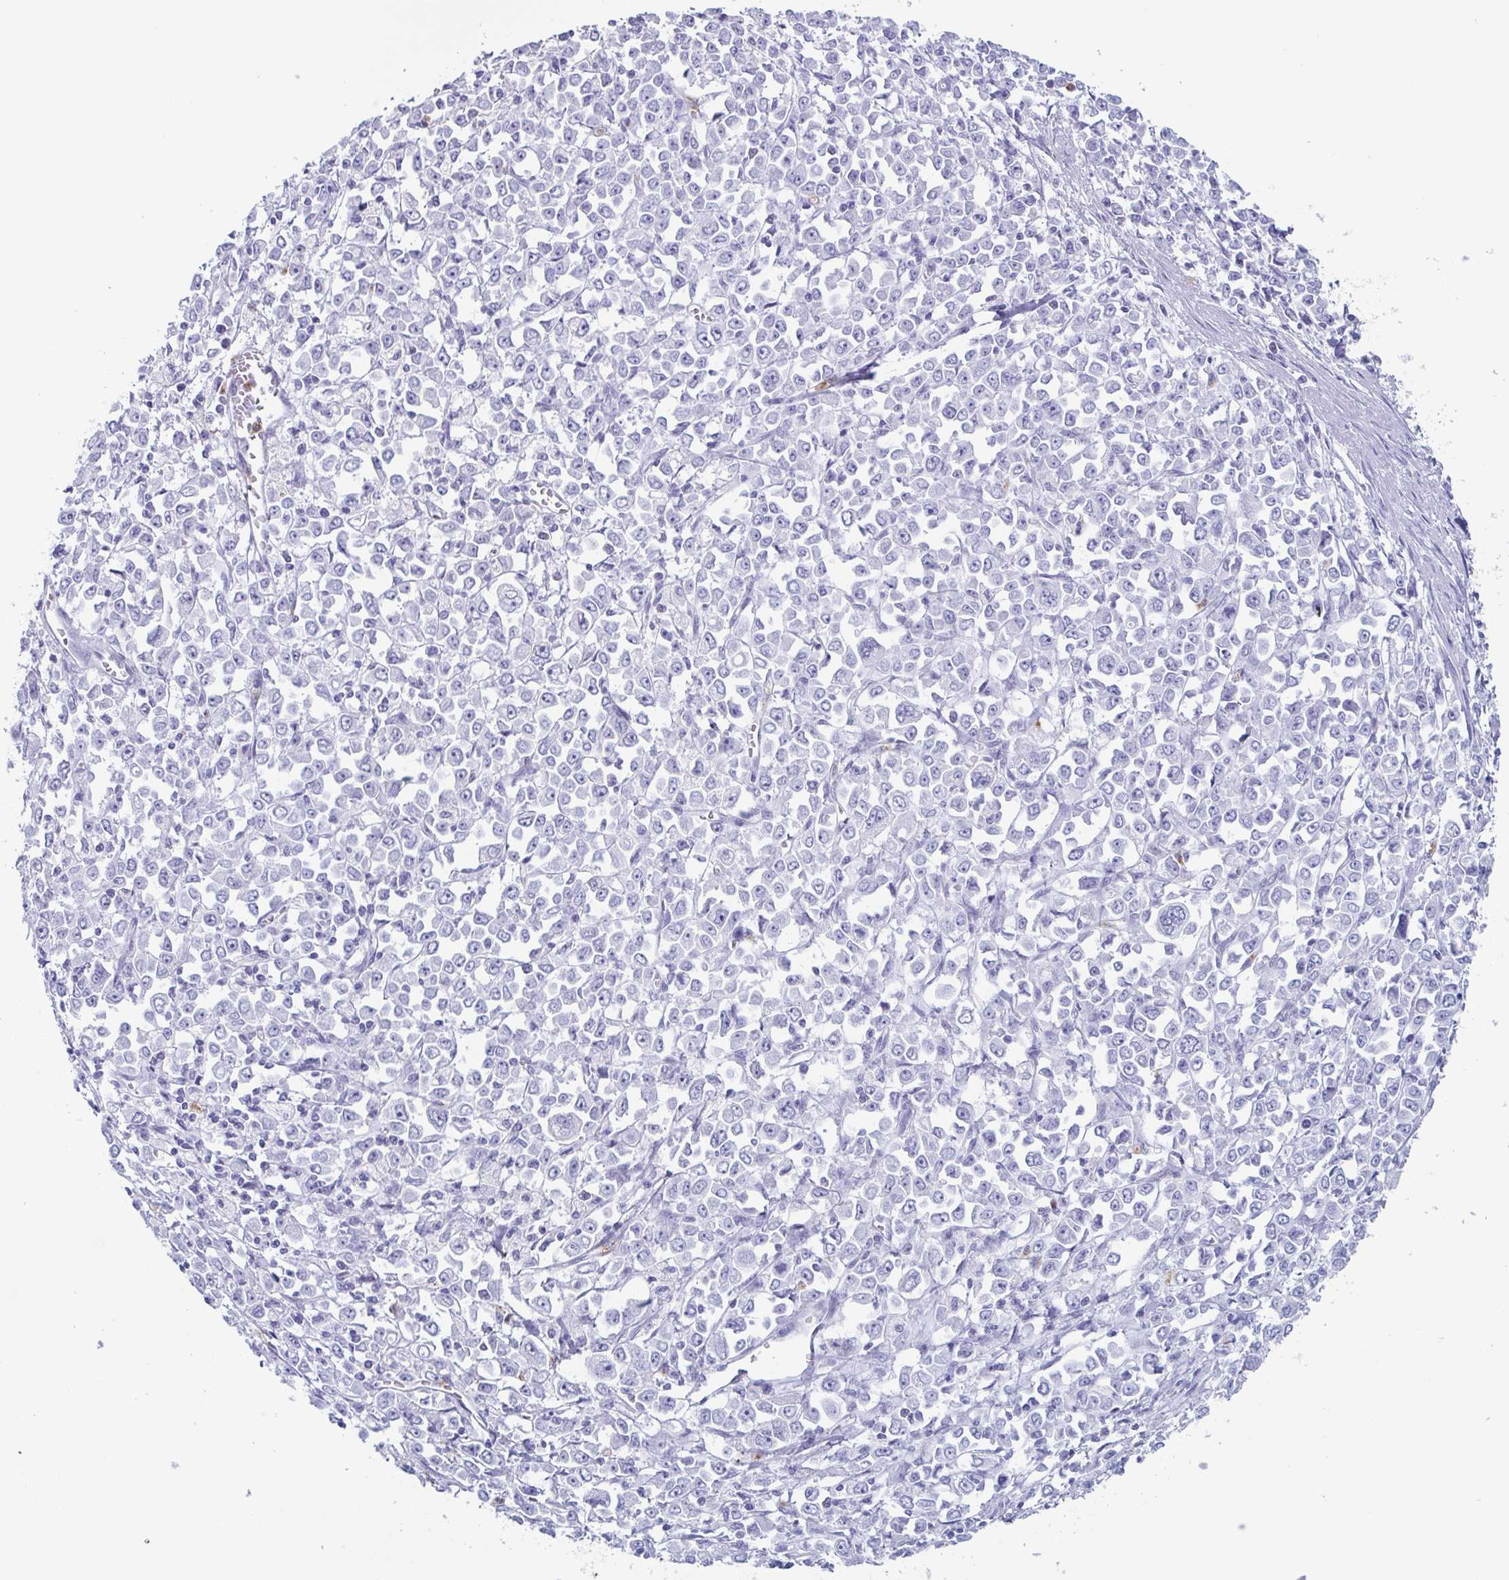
{"staining": {"intensity": "negative", "quantity": "none", "location": "none"}, "tissue": "stomach cancer", "cell_type": "Tumor cells", "image_type": "cancer", "snomed": [{"axis": "morphology", "description": "Adenocarcinoma, NOS"}, {"axis": "topography", "description": "Stomach, upper"}], "caption": "Micrograph shows no significant protein staining in tumor cells of stomach adenocarcinoma.", "gene": "BPI", "patient": {"sex": "male", "age": 70}}